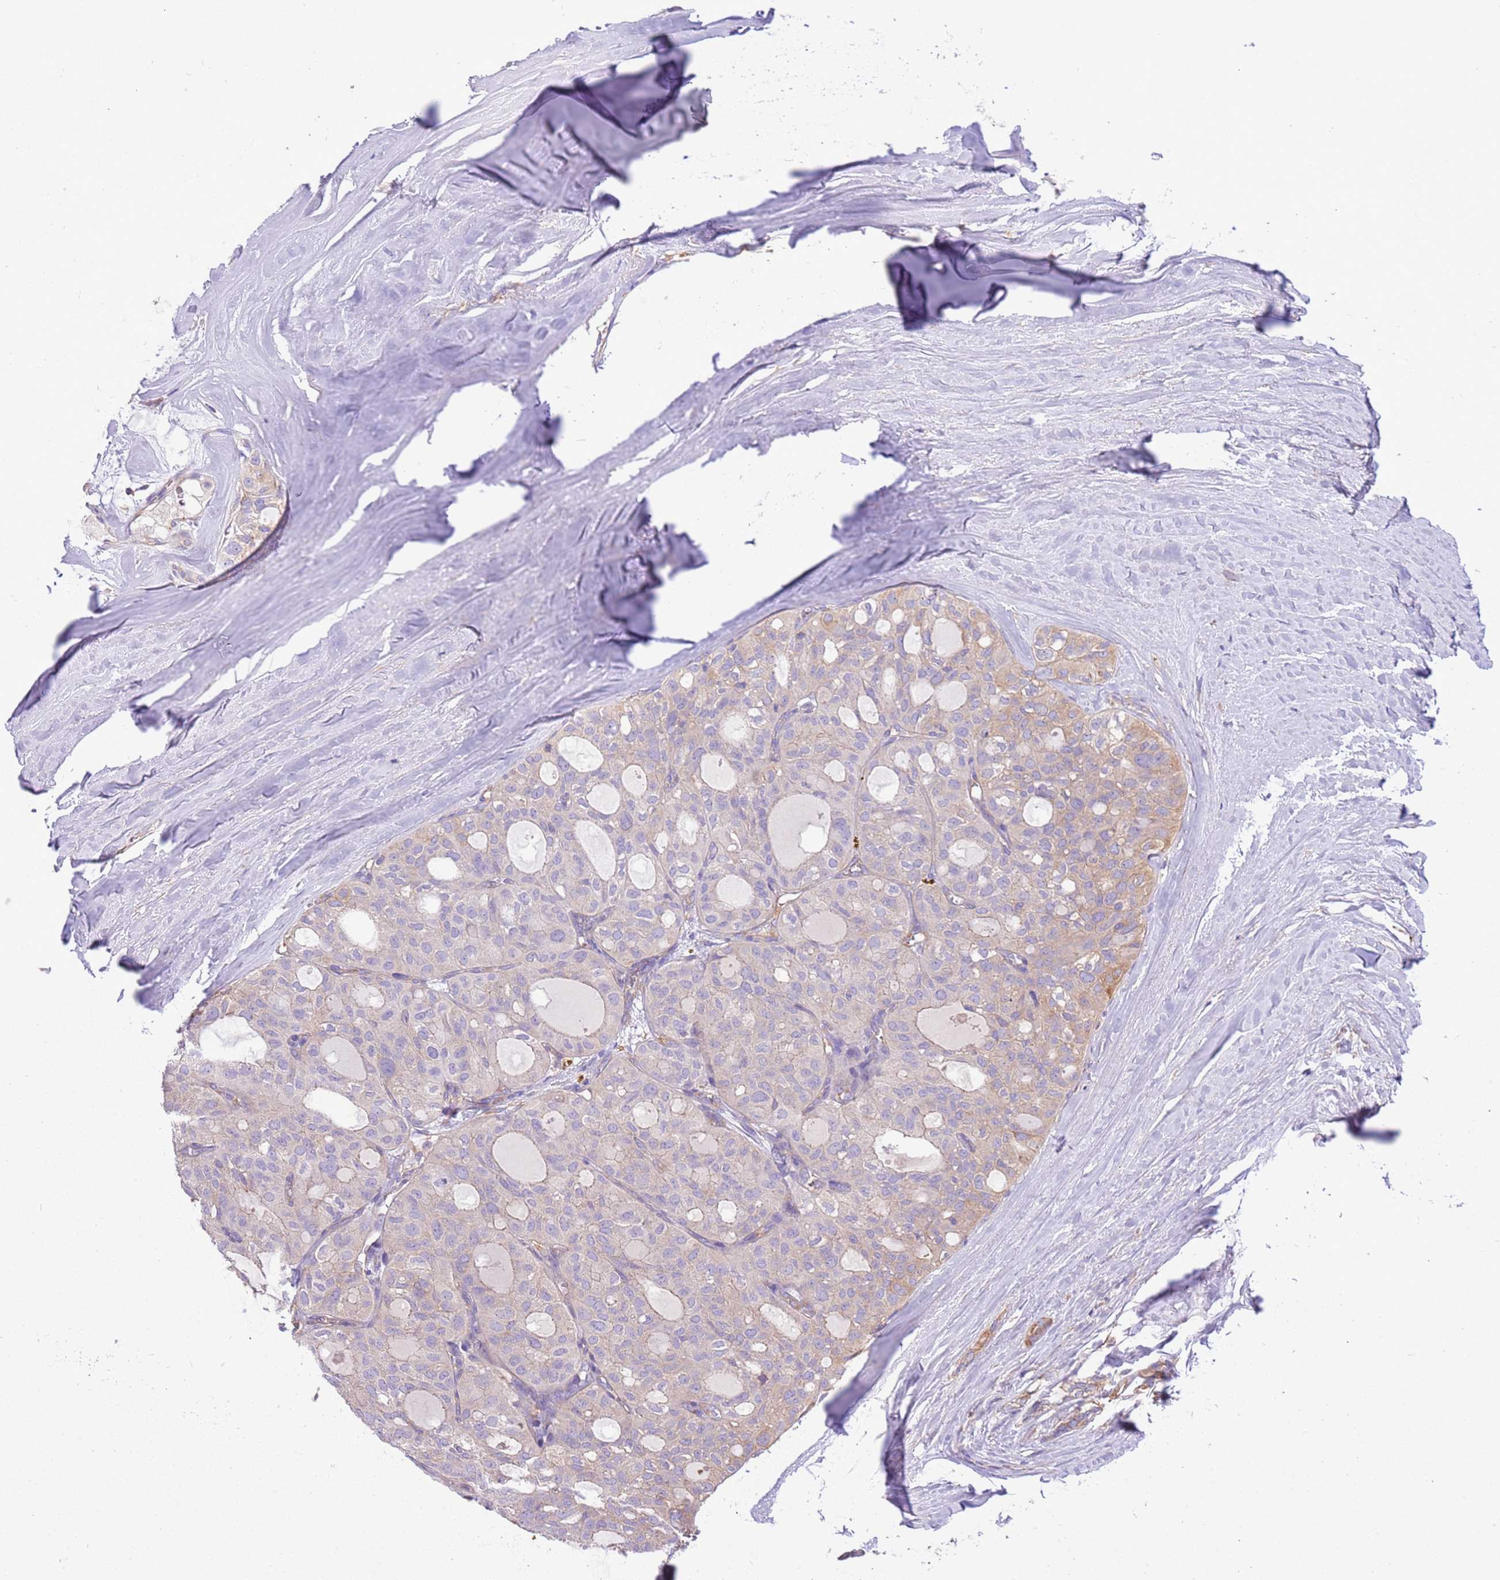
{"staining": {"intensity": "weak", "quantity": "<25%", "location": "cytoplasmic/membranous"}, "tissue": "thyroid cancer", "cell_type": "Tumor cells", "image_type": "cancer", "snomed": [{"axis": "morphology", "description": "Follicular adenoma carcinoma, NOS"}, {"axis": "topography", "description": "Thyroid gland"}], "caption": "IHC micrograph of neoplastic tissue: follicular adenoma carcinoma (thyroid) stained with DAB reveals no significant protein staining in tumor cells.", "gene": "NAALADL1", "patient": {"sex": "male", "age": 75}}